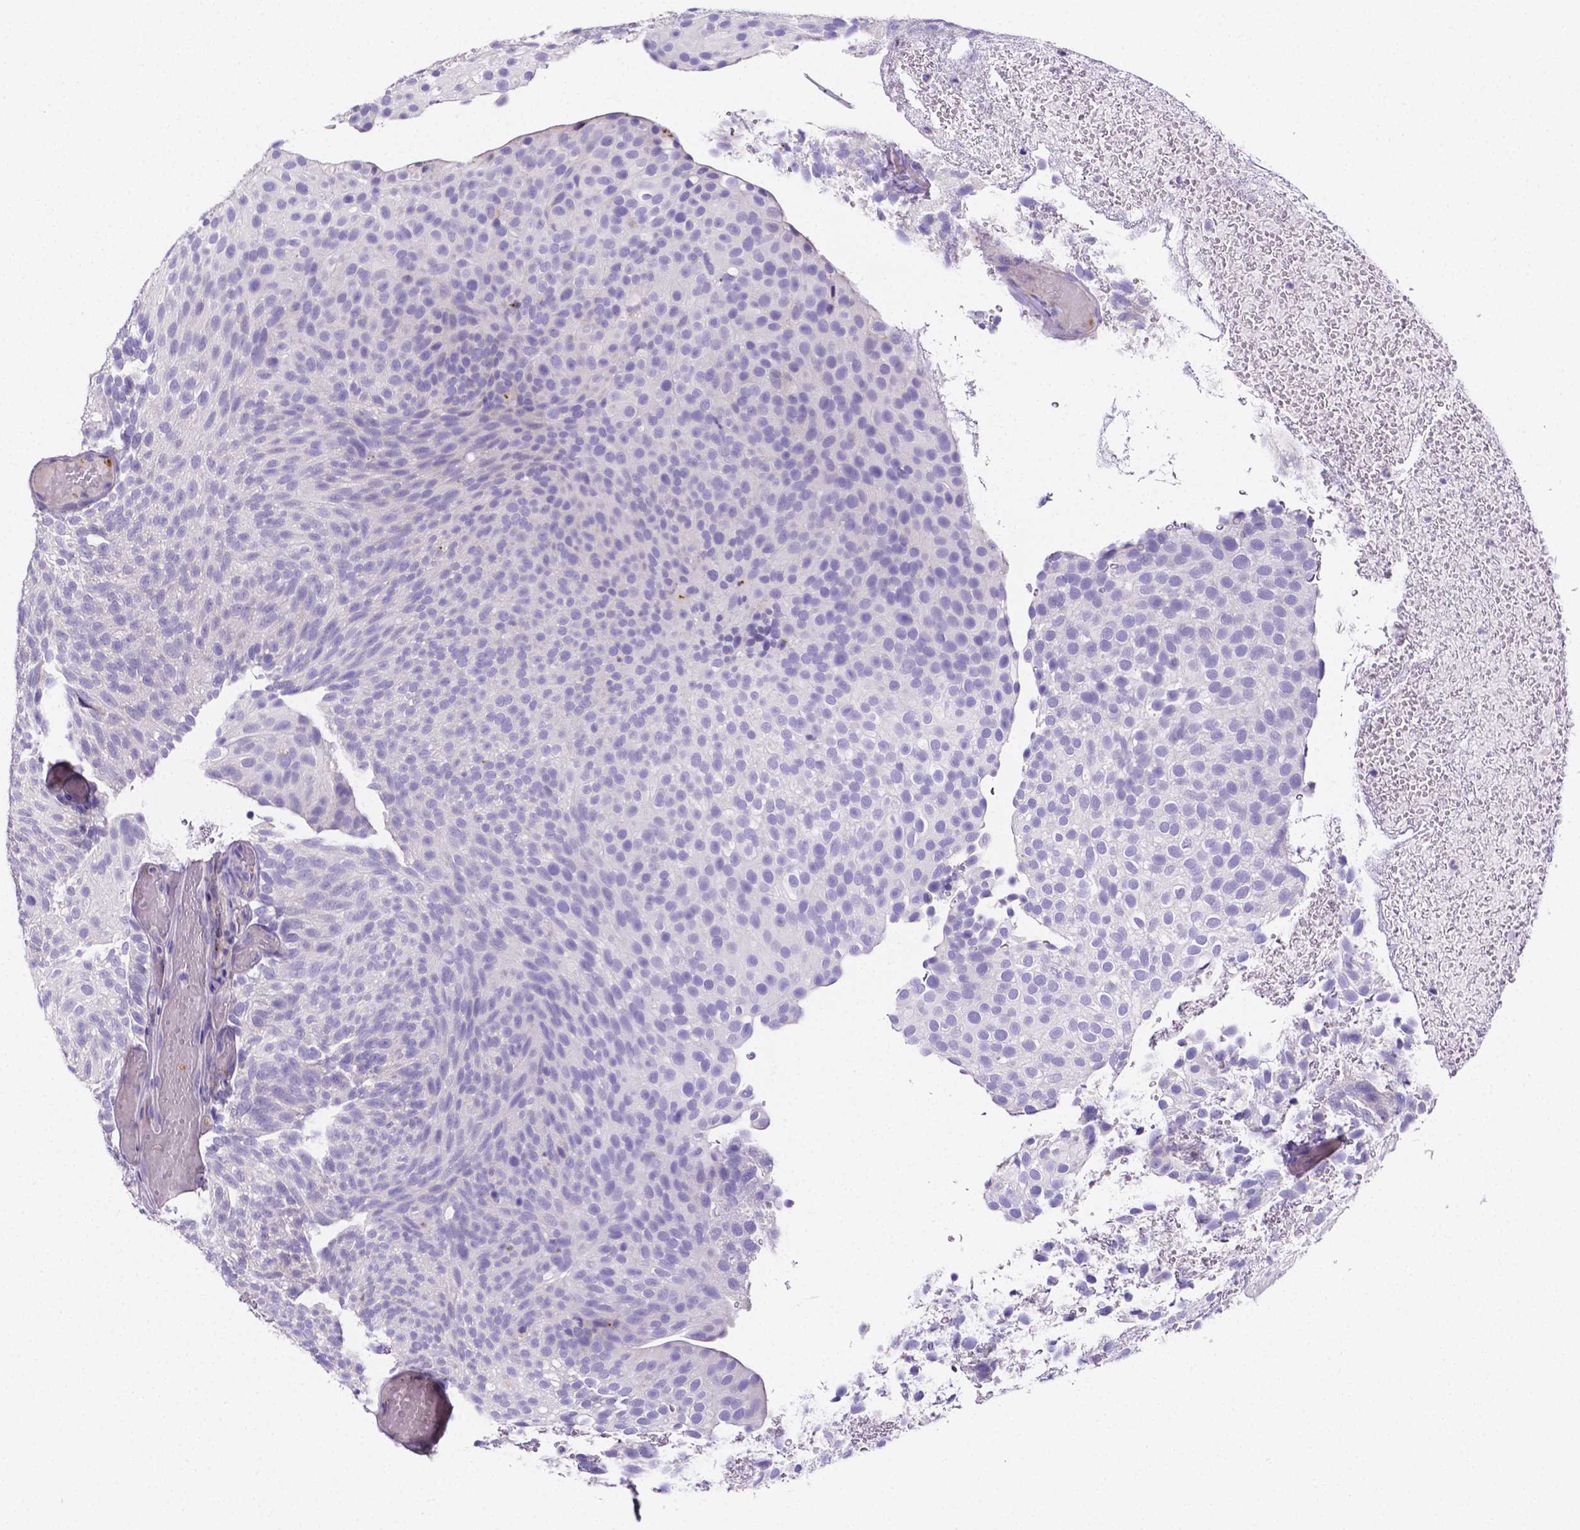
{"staining": {"intensity": "negative", "quantity": "none", "location": "none"}, "tissue": "urothelial cancer", "cell_type": "Tumor cells", "image_type": "cancer", "snomed": [{"axis": "morphology", "description": "Urothelial carcinoma, Low grade"}, {"axis": "topography", "description": "Urinary bladder"}], "caption": "Low-grade urothelial carcinoma was stained to show a protein in brown. There is no significant positivity in tumor cells.", "gene": "NRGN", "patient": {"sex": "male", "age": 78}}